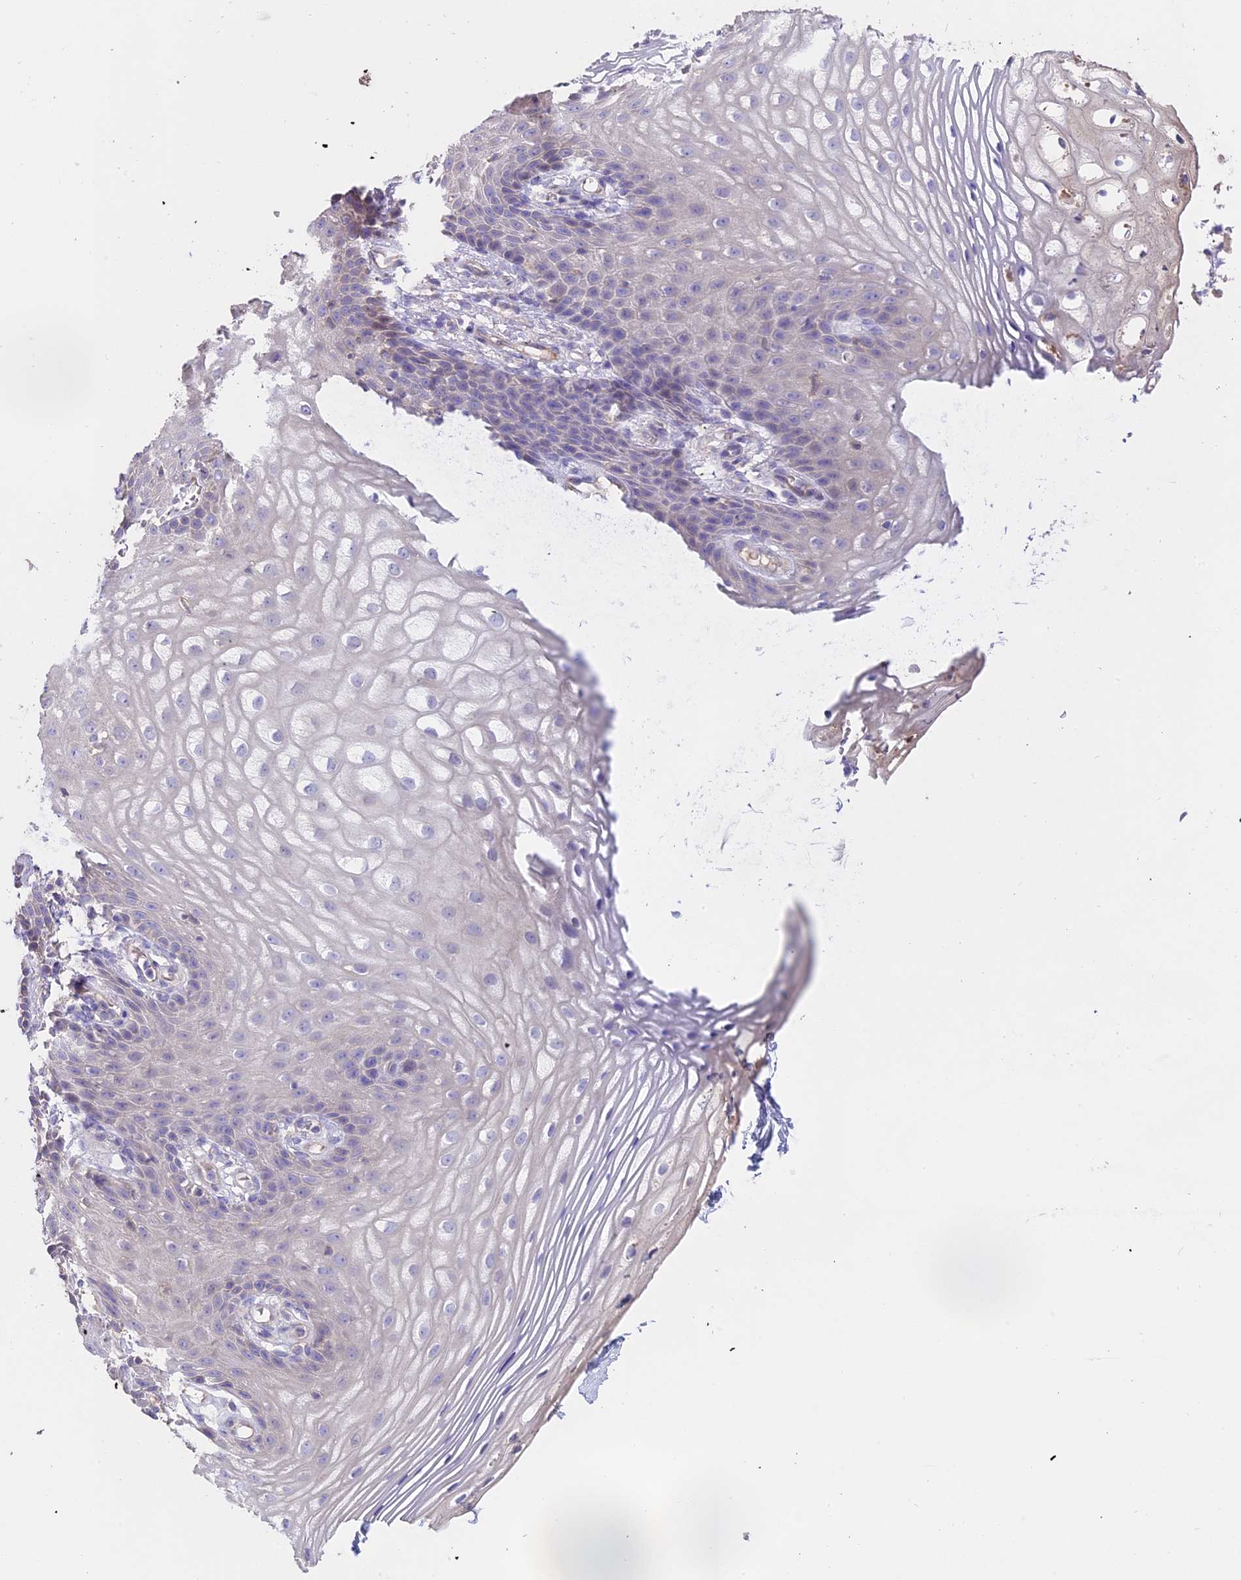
{"staining": {"intensity": "negative", "quantity": "none", "location": "none"}, "tissue": "vagina", "cell_type": "Squamous epithelial cells", "image_type": "normal", "snomed": [{"axis": "morphology", "description": "Normal tissue, NOS"}, {"axis": "topography", "description": "Vagina"}], "caption": "Immunohistochemical staining of normal vagina reveals no significant staining in squamous epithelial cells.", "gene": "WFDC2", "patient": {"sex": "female", "age": 60}}